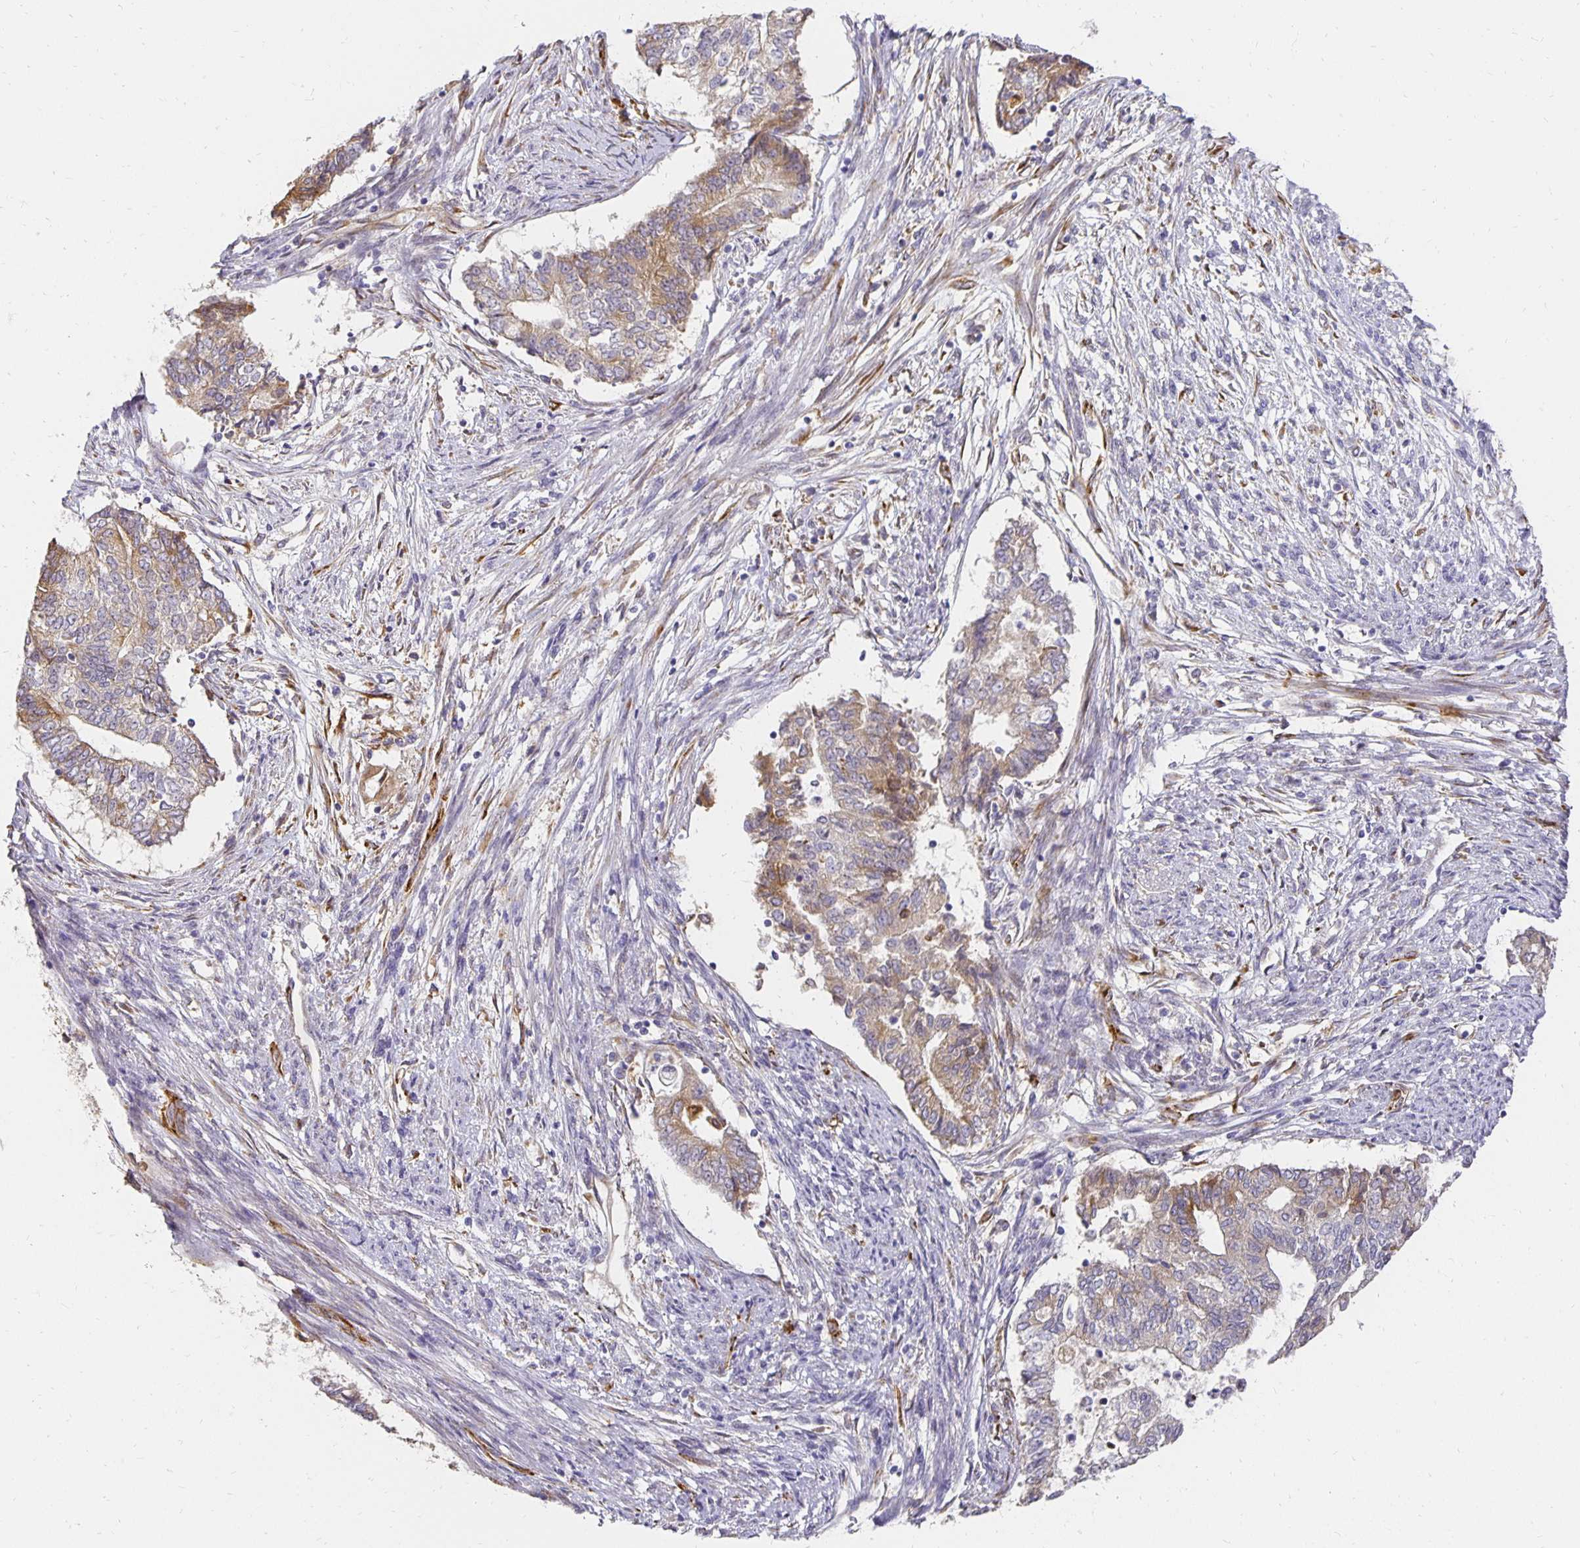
{"staining": {"intensity": "moderate", "quantity": "25%-75%", "location": "cytoplasmic/membranous"}, "tissue": "endometrial cancer", "cell_type": "Tumor cells", "image_type": "cancer", "snomed": [{"axis": "morphology", "description": "Adenocarcinoma, NOS"}, {"axis": "topography", "description": "Endometrium"}], "caption": "Adenocarcinoma (endometrial) stained with immunohistochemistry displays moderate cytoplasmic/membranous expression in about 25%-75% of tumor cells.", "gene": "PLOD1", "patient": {"sex": "female", "age": 65}}